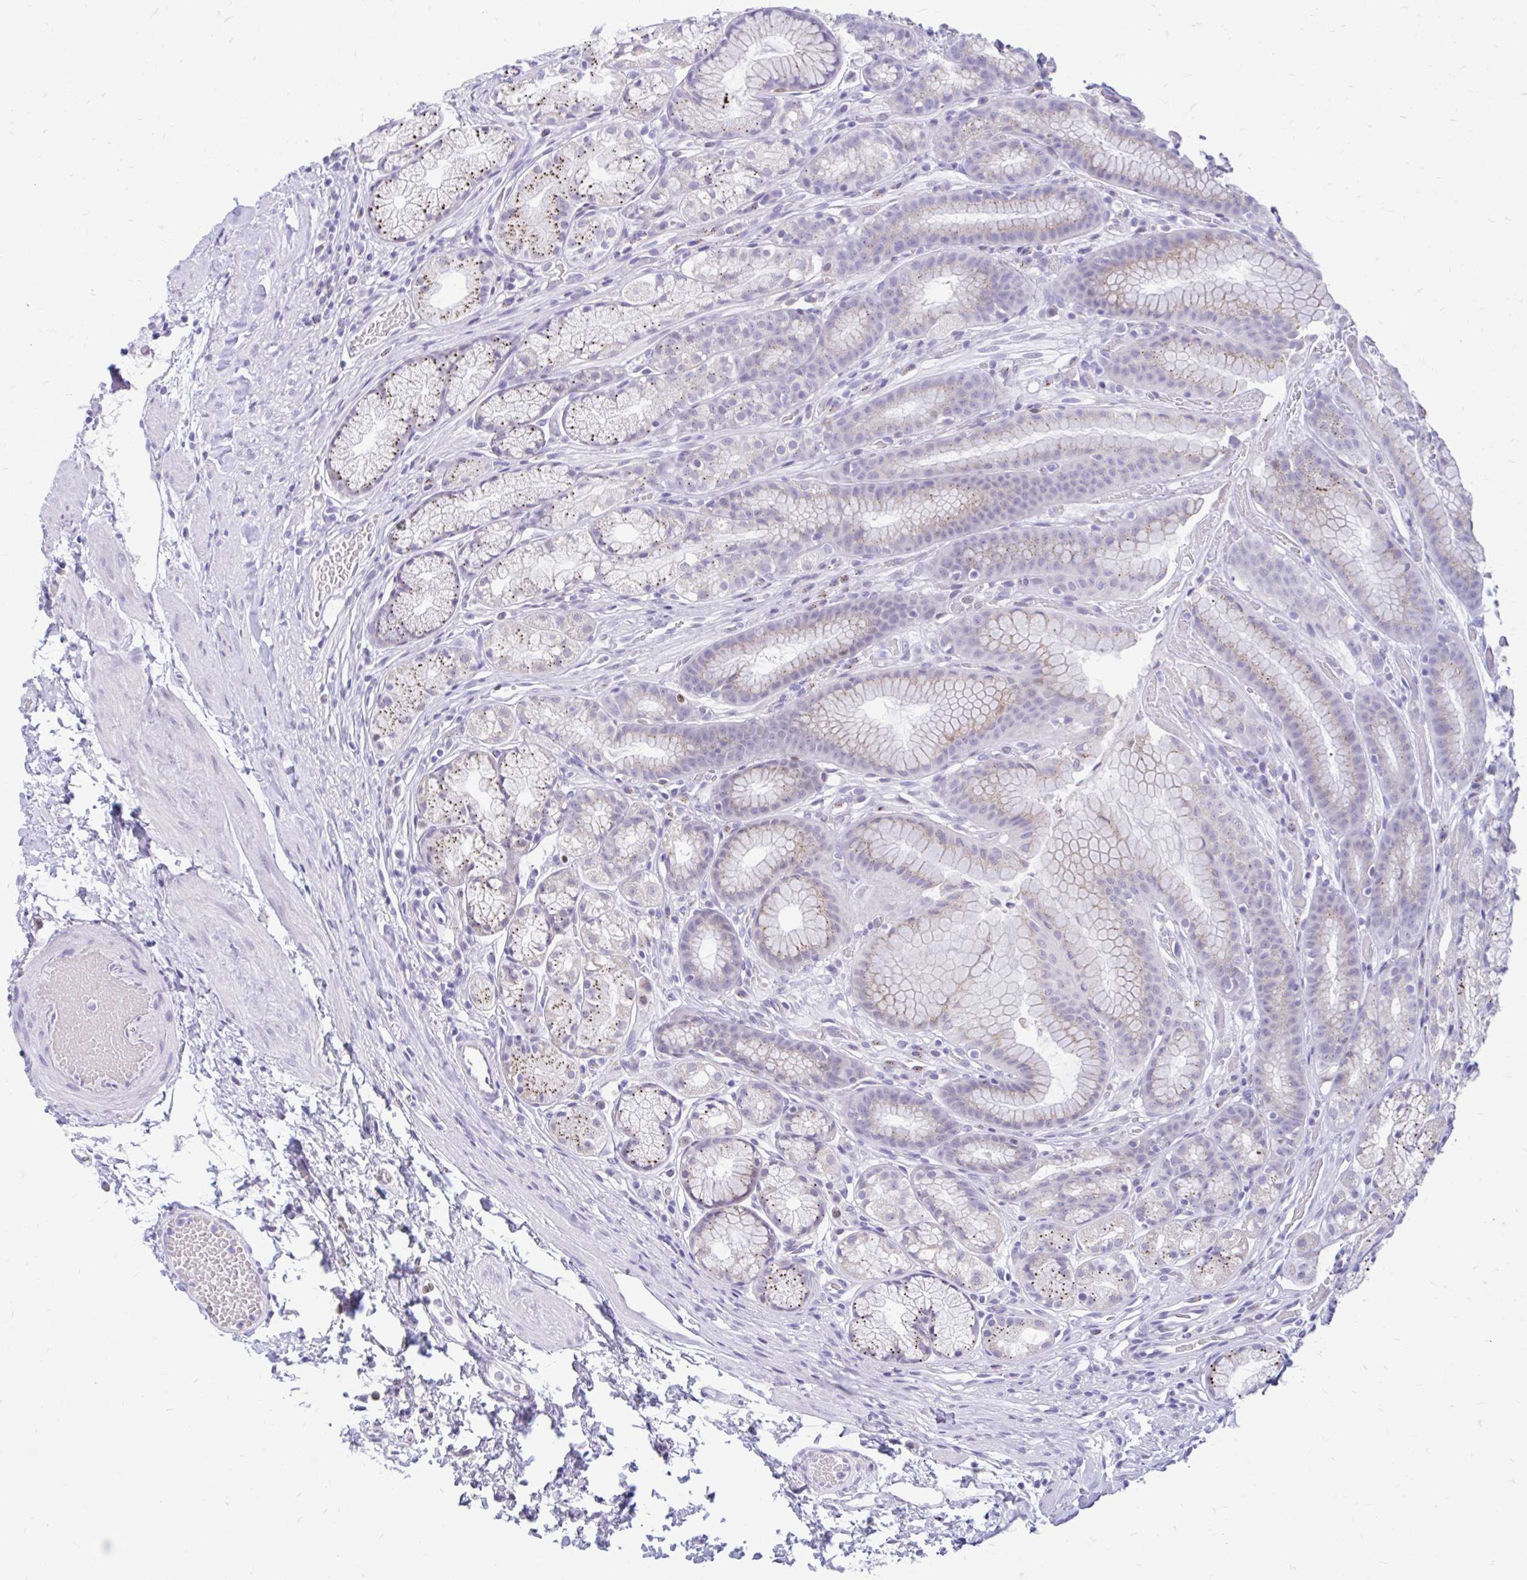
{"staining": {"intensity": "moderate", "quantity": "25%-75%", "location": "cytoplasmic/membranous,nuclear"}, "tissue": "stomach", "cell_type": "Glandular cells", "image_type": "normal", "snomed": [{"axis": "morphology", "description": "Normal tissue, NOS"}, {"axis": "topography", "description": "Smooth muscle"}, {"axis": "topography", "description": "Stomach"}], "caption": "Immunohistochemistry micrograph of benign human stomach stained for a protein (brown), which reveals medium levels of moderate cytoplasmic/membranous,nuclear staining in about 25%-75% of glandular cells.", "gene": "GLB1L2", "patient": {"sex": "male", "age": 70}}